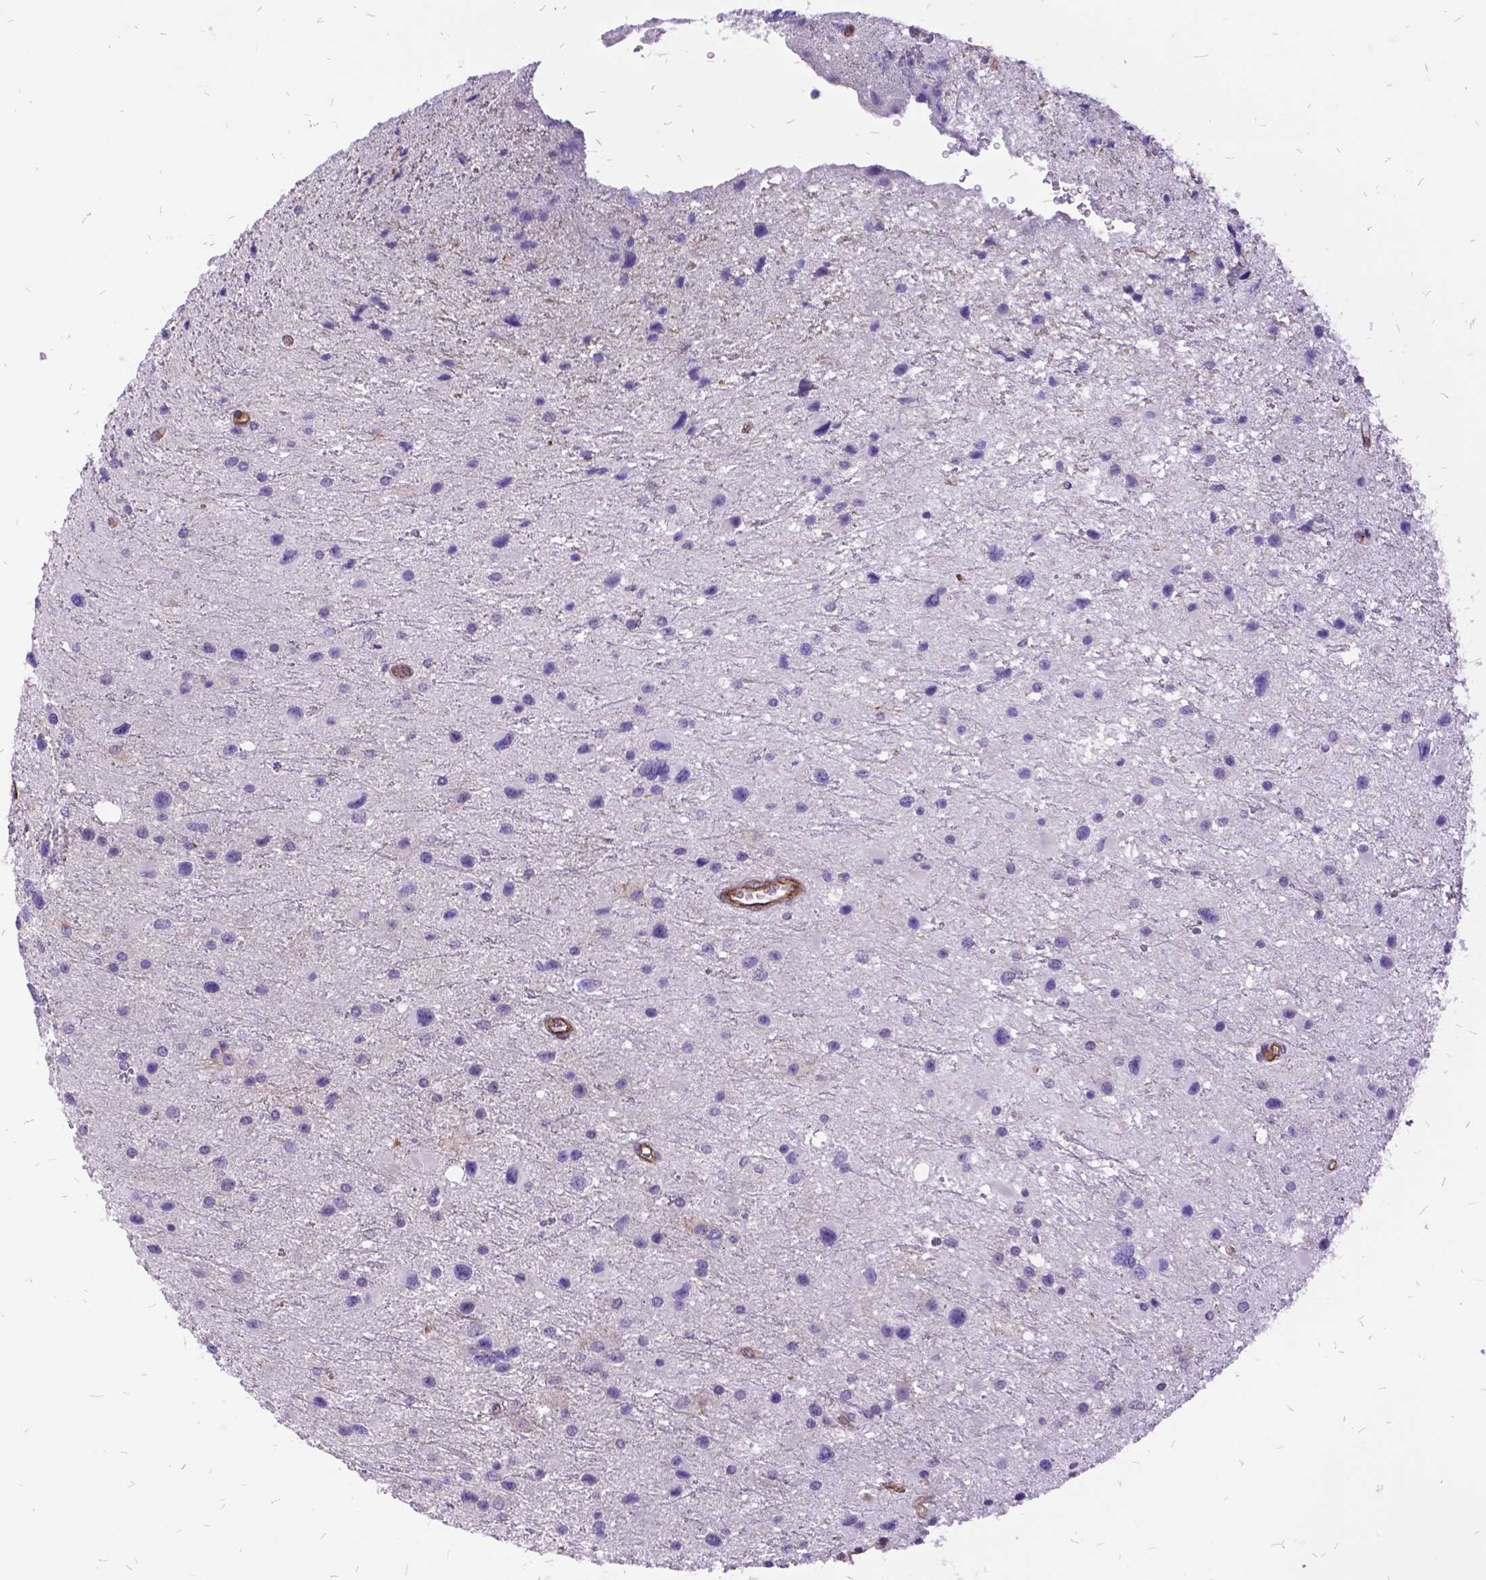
{"staining": {"intensity": "negative", "quantity": "none", "location": "none"}, "tissue": "glioma", "cell_type": "Tumor cells", "image_type": "cancer", "snomed": [{"axis": "morphology", "description": "Glioma, malignant, Low grade"}, {"axis": "topography", "description": "Brain"}], "caption": "There is no significant expression in tumor cells of low-grade glioma (malignant). The staining was performed using DAB (3,3'-diaminobenzidine) to visualize the protein expression in brown, while the nuclei were stained in blue with hematoxylin (Magnification: 20x).", "gene": "GRB7", "patient": {"sex": "female", "age": 32}}